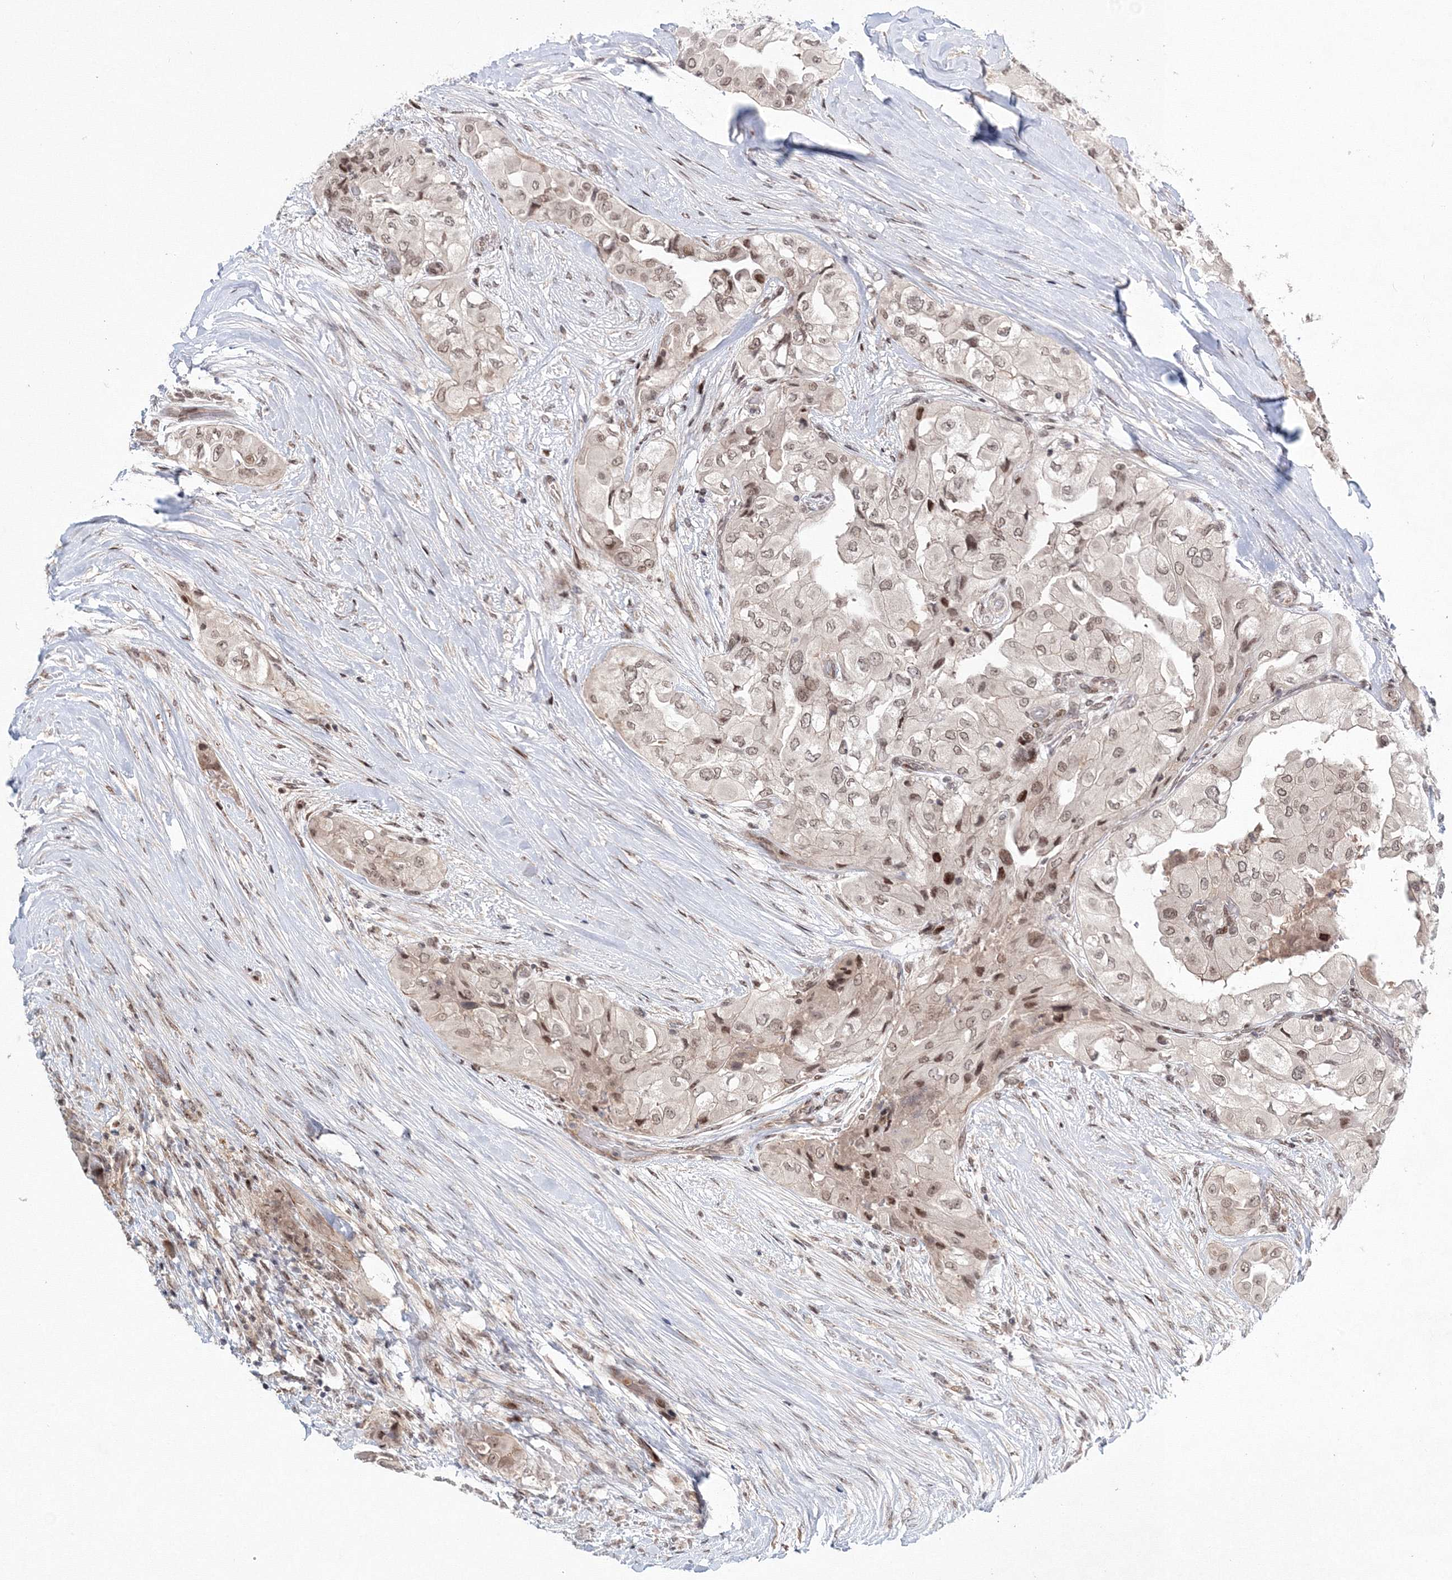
{"staining": {"intensity": "moderate", "quantity": "<25%", "location": "nuclear"}, "tissue": "thyroid cancer", "cell_type": "Tumor cells", "image_type": "cancer", "snomed": [{"axis": "morphology", "description": "Papillary adenocarcinoma, NOS"}, {"axis": "topography", "description": "Thyroid gland"}], "caption": "This micrograph exhibits thyroid cancer stained with IHC to label a protein in brown. The nuclear of tumor cells show moderate positivity for the protein. Nuclei are counter-stained blue.", "gene": "NOA1", "patient": {"sex": "female", "age": 59}}